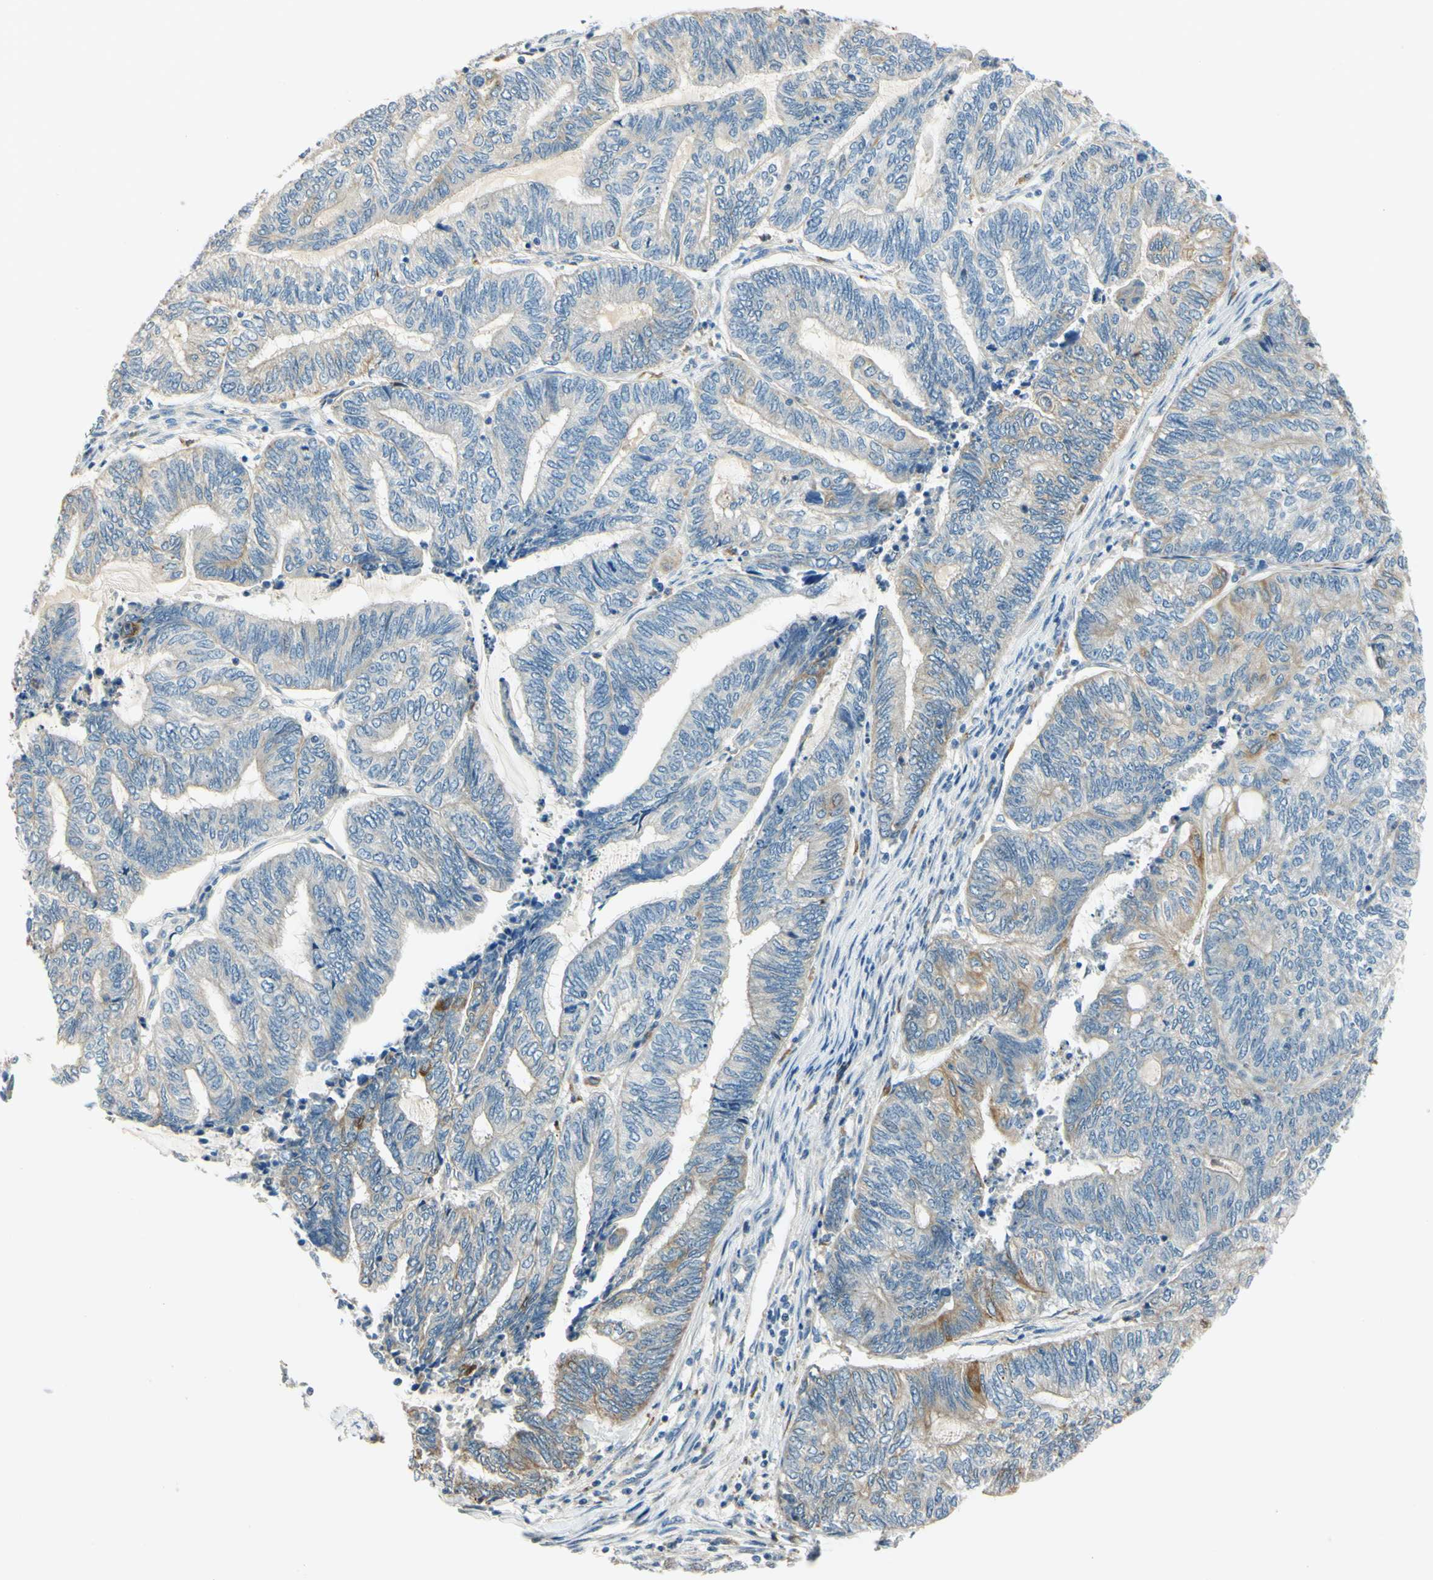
{"staining": {"intensity": "moderate", "quantity": "25%-75%", "location": "cytoplasmic/membranous"}, "tissue": "endometrial cancer", "cell_type": "Tumor cells", "image_type": "cancer", "snomed": [{"axis": "morphology", "description": "Adenocarcinoma, NOS"}, {"axis": "topography", "description": "Uterus"}, {"axis": "topography", "description": "Endometrium"}], "caption": "Immunohistochemistry (DAB (3,3'-diaminobenzidine)) staining of endometrial adenocarcinoma reveals moderate cytoplasmic/membranous protein positivity in approximately 25%-75% of tumor cells.", "gene": "LAMA3", "patient": {"sex": "female", "age": 70}}